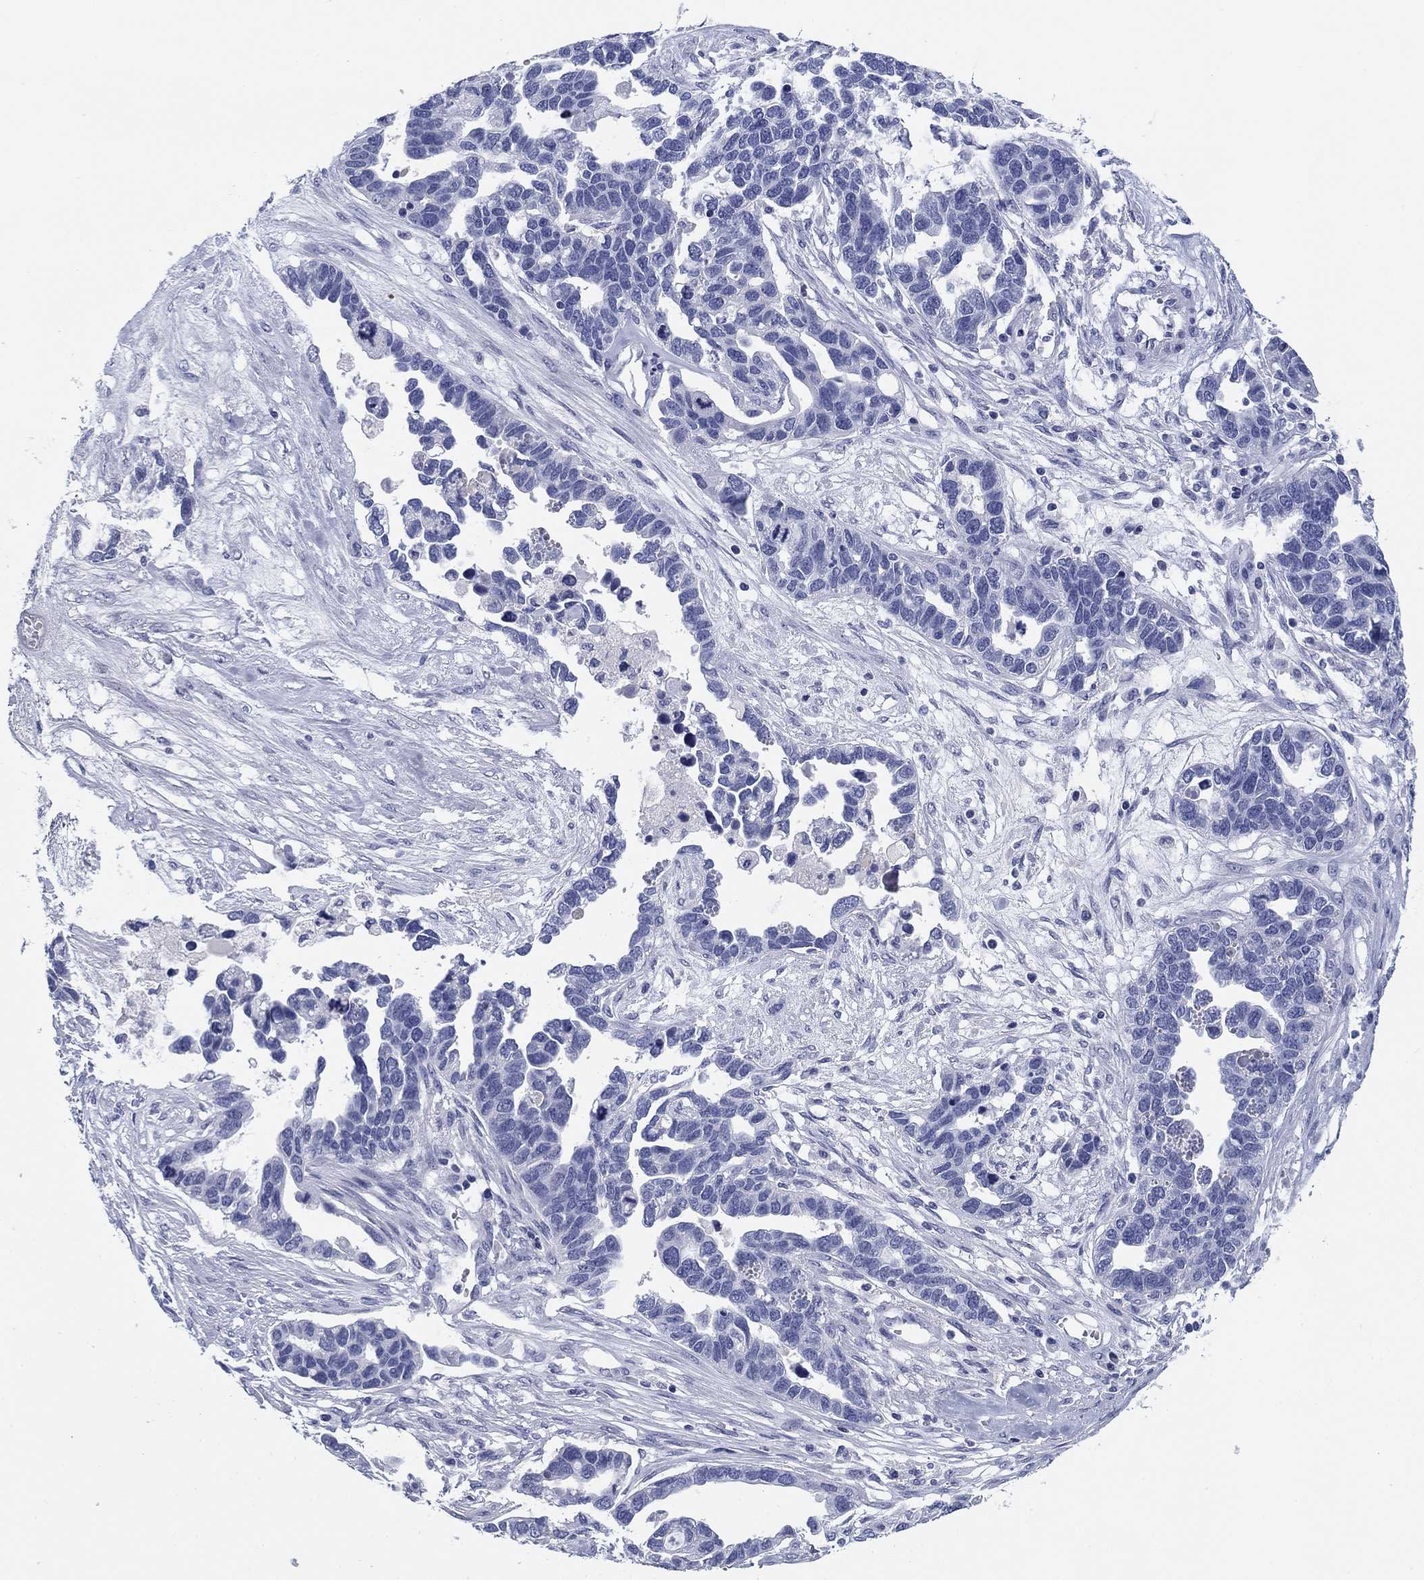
{"staining": {"intensity": "negative", "quantity": "none", "location": "none"}, "tissue": "ovarian cancer", "cell_type": "Tumor cells", "image_type": "cancer", "snomed": [{"axis": "morphology", "description": "Cystadenocarcinoma, serous, NOS"}, {"axis": "topography", "description": "Ovary"}], "caption": "The micrograph shows no staining of tumor cells in serous cystadenocarcinoma (ovarian). The staining was performed using DAB (3,3'-diaminobenzidine) to visualize the protein expression in brown, while the nuclei were stained in blue with hematoxylin (Magnification: 20x).", "gene": "KCNH1", "patient": {"sex": "female", "age": 54}}